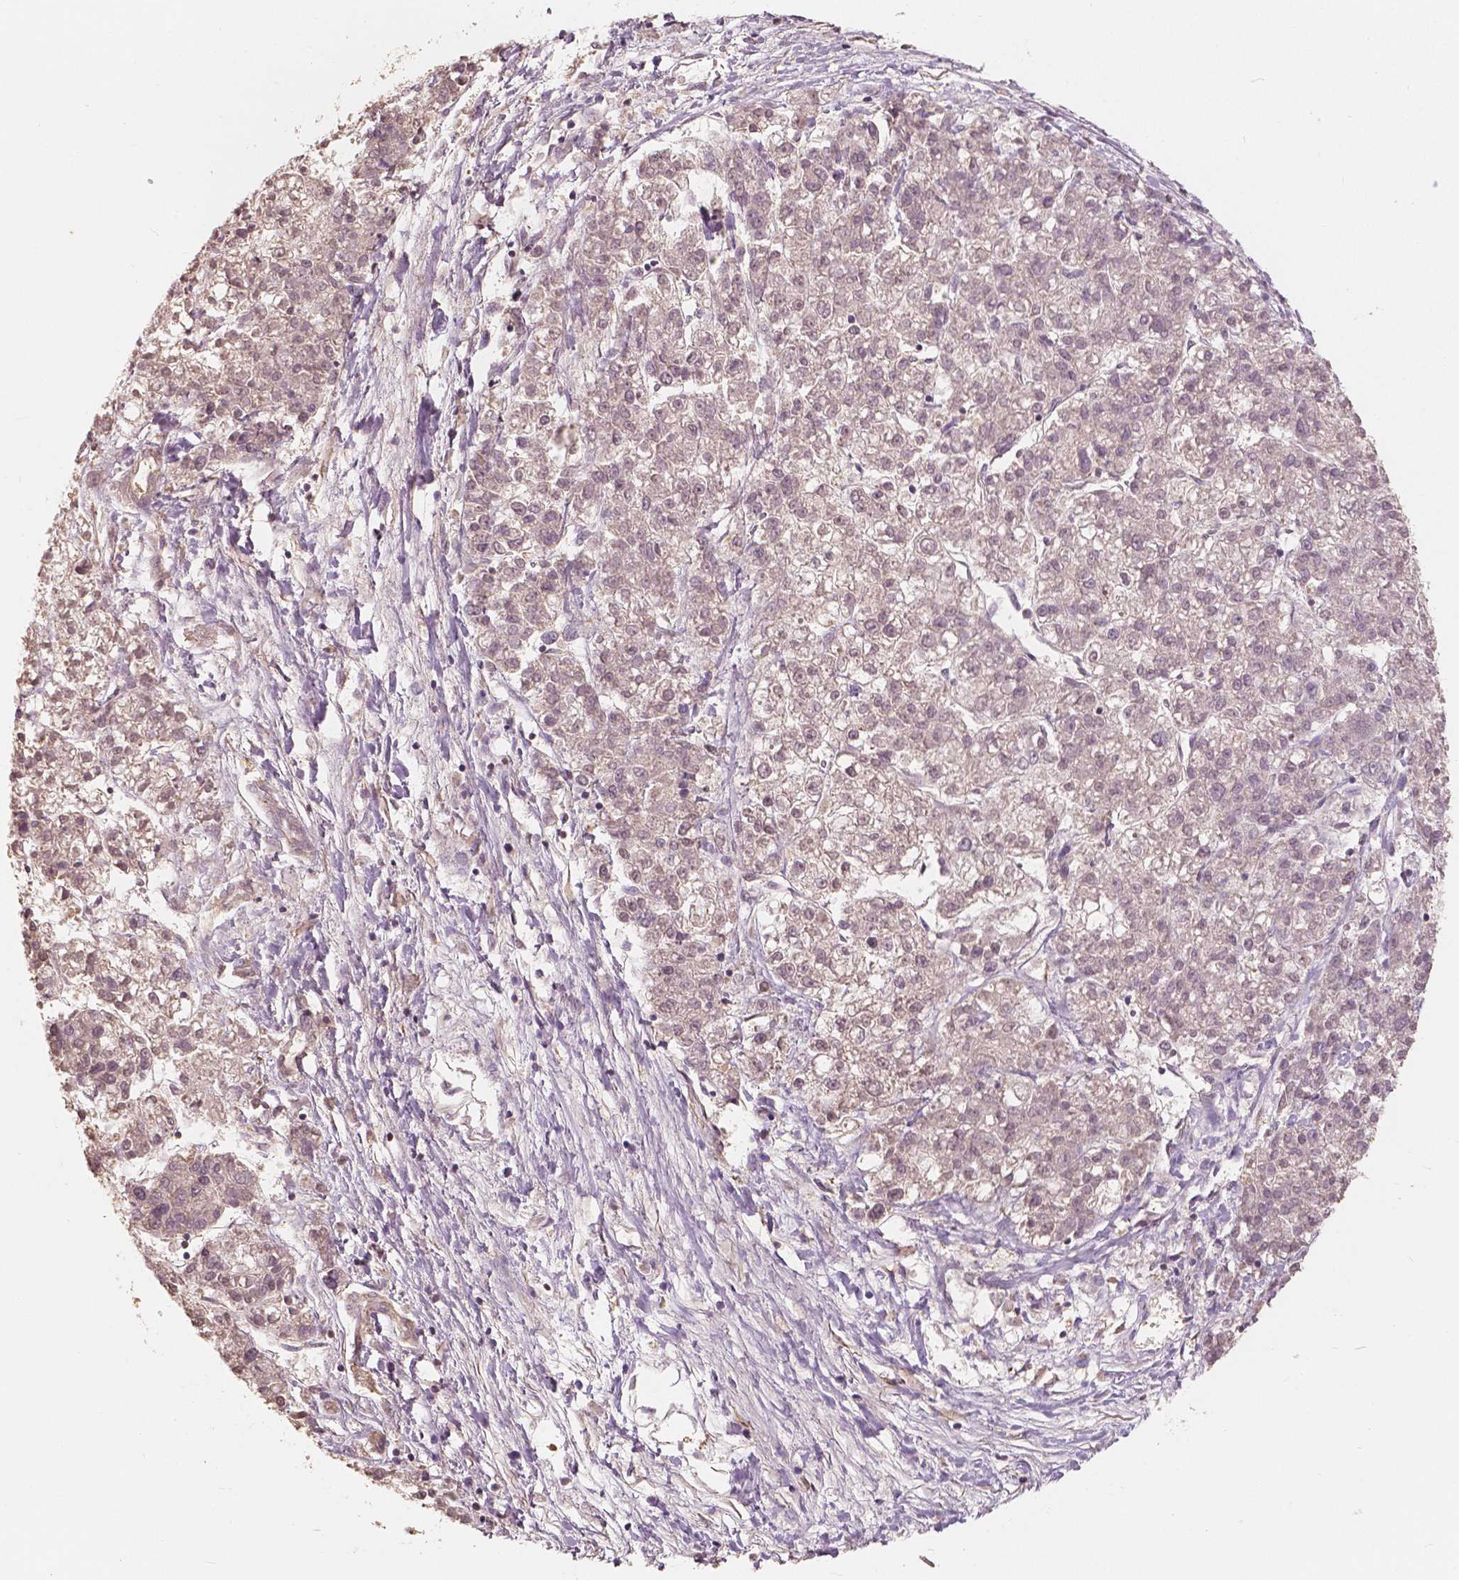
{"staining": {"intensity": "negative", "quantity": "none", "location": "none"}, "tissue": "liver cancer", "cell_type": "Tumor cells", "image_type": "cancer", "snomed": [{"axis": "morphology", "description": "Carcinoma, Hepatocellular, NOS"}, {"axis": "topography", "description": "Liver"}], "caption": "Liver cancer was stained to show a protein in brown. There is no significant staining in tumor cells. (Immunohistochemistry (ihc), brightfield microscopy, high magnification).", "gene": "SAT2", "patient": {"sex": "male", "age": 56}}